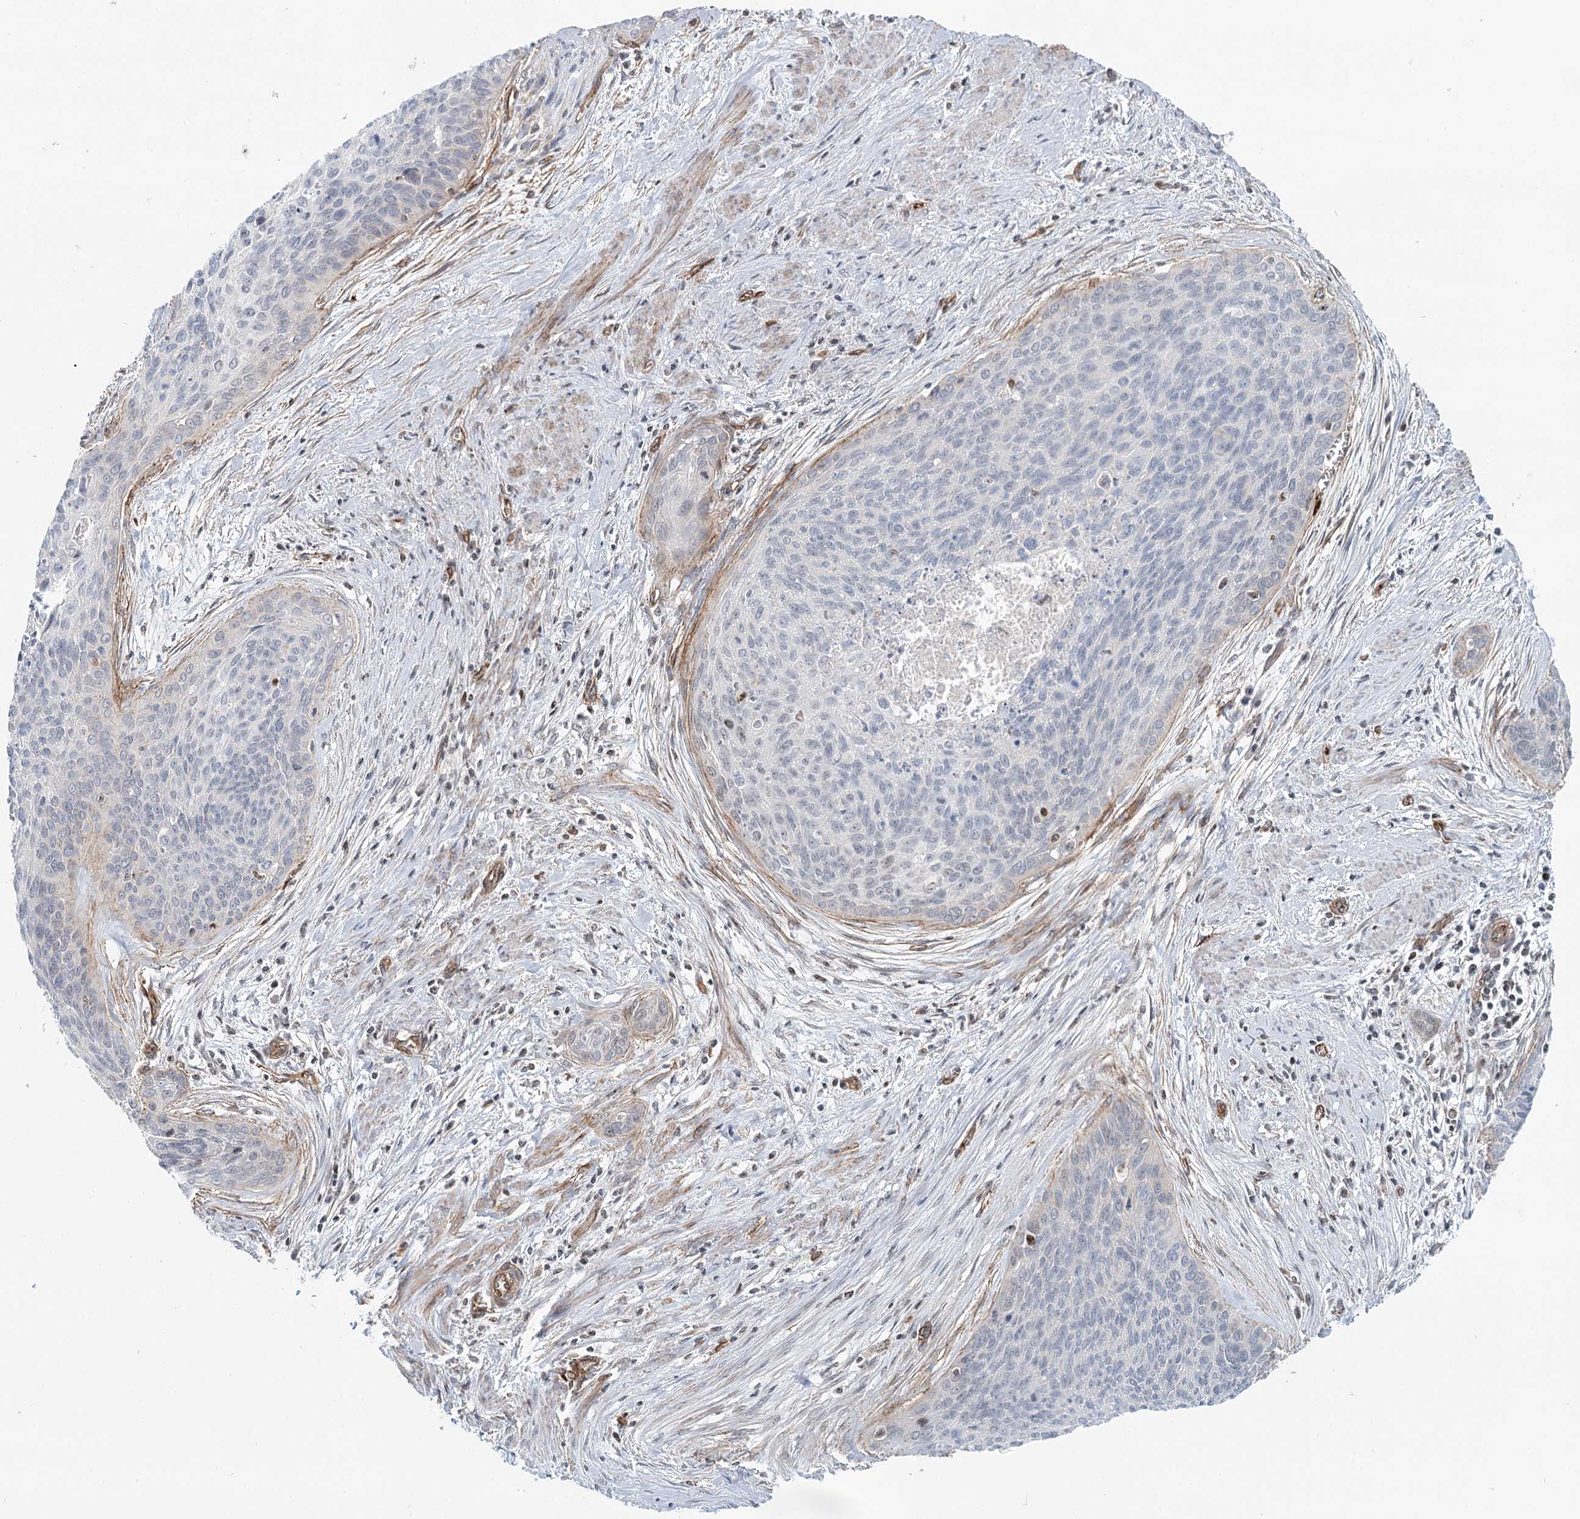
{"staining": {"intensity": "negative", "quantity": "none", "location": "none"}, "tissue": "cervical cancer", "cell_type": "Tumor cells", "image_type": "cancer", "snomed": [{"axis": "morphology", "description": "Squamous cell carcinoma, NOS"}, {"axis": "topography", "description": "Cervix"}], "caption": "Micrograph shows no protein expression in tumor cells of cervical cancer (squamous cell carcinoma) tissue.", "gene": "ZFYVE28", "patient": {"sex": "female", "age": 55}}